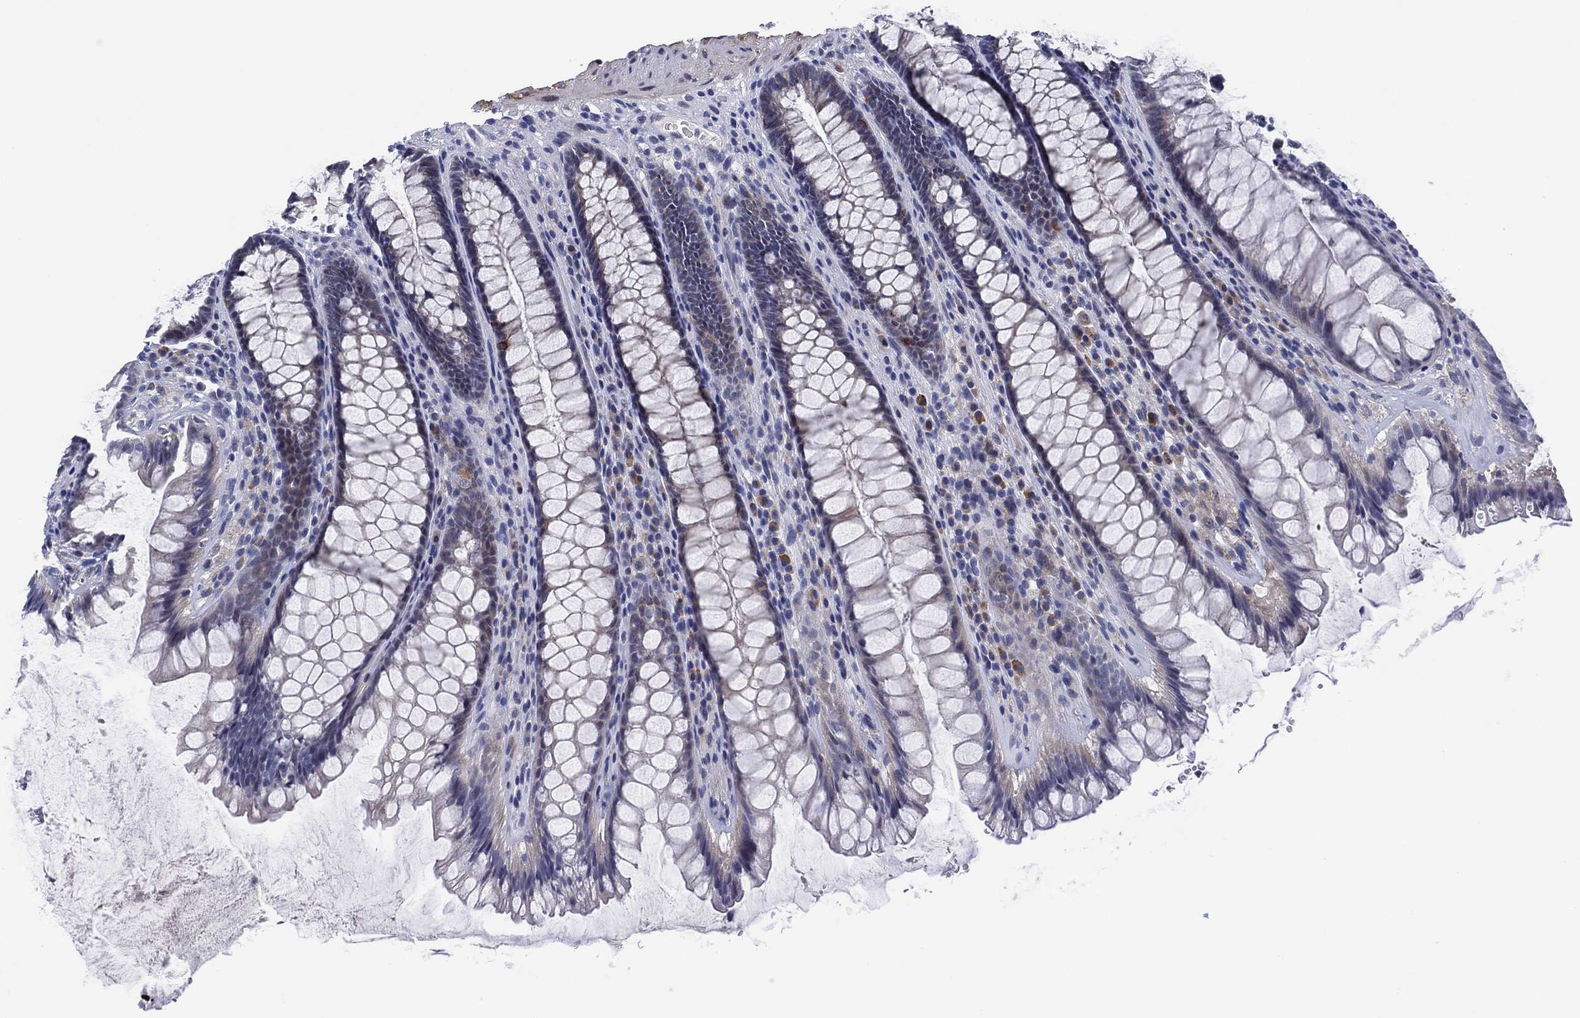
{"staining": {"intensity": "negative", "quantity": "none", "location": "none"}, "tissue": "rectum", "cell_type": "Glandular cells", "image_type": "normal", "snomed": [{"axis": "morphology", "description": "Normal tissue, NOS"}, {"axis": "topography", "description": "Rectum"}], "caption": "This is an immunohistochemistry micrograph of normal rectum. There is no positivity in glandular cells.", "gene": "CLIP3", "patient": {"sex": "male", "age": 72}}